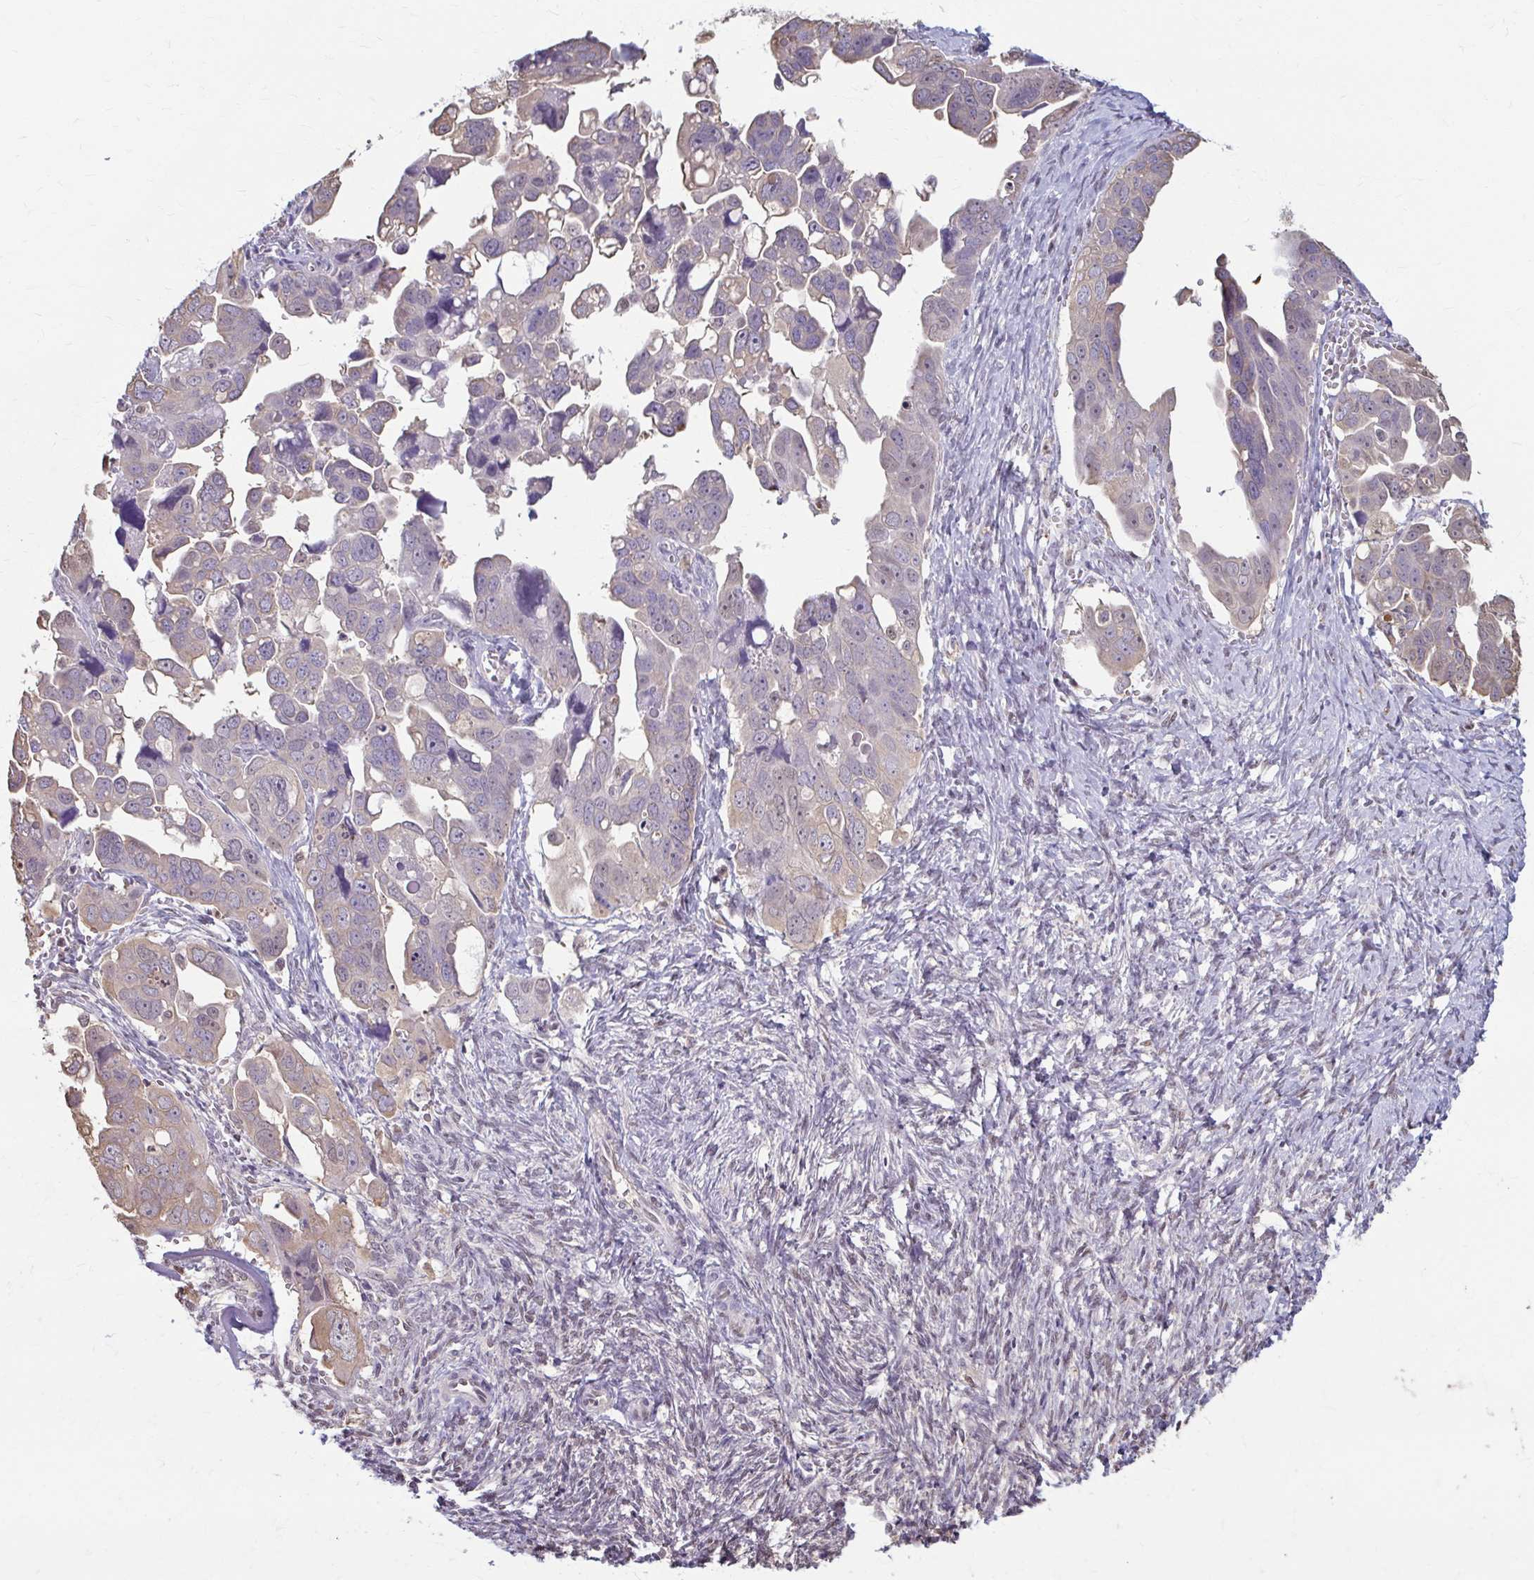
{"staining": {"intensity": "weak", "quantity": "<25%", "location": "cytoplasmic/membranous"}, "tissue": "ovarian cancer", "cell_type": "Tumor cells", "image_type": "cancer", "snomed": [{"axis": "morphology", "description": "Cystadenocarcinoma, serous, NOS"}, {"axis": "topography", "description": "Ovary"}], "caption": "Protein analysis of ovarian serous cystadenocarcinoma demonstrates no significant staining in tumor cells. (Stains: DAB immunohistochemistry (IHC) with hematoxylin counter stain, Microscopy: brightfield microscopy at high magnification).", "gene": "ING4", "patient": {"sex": "female", "age": 59}}